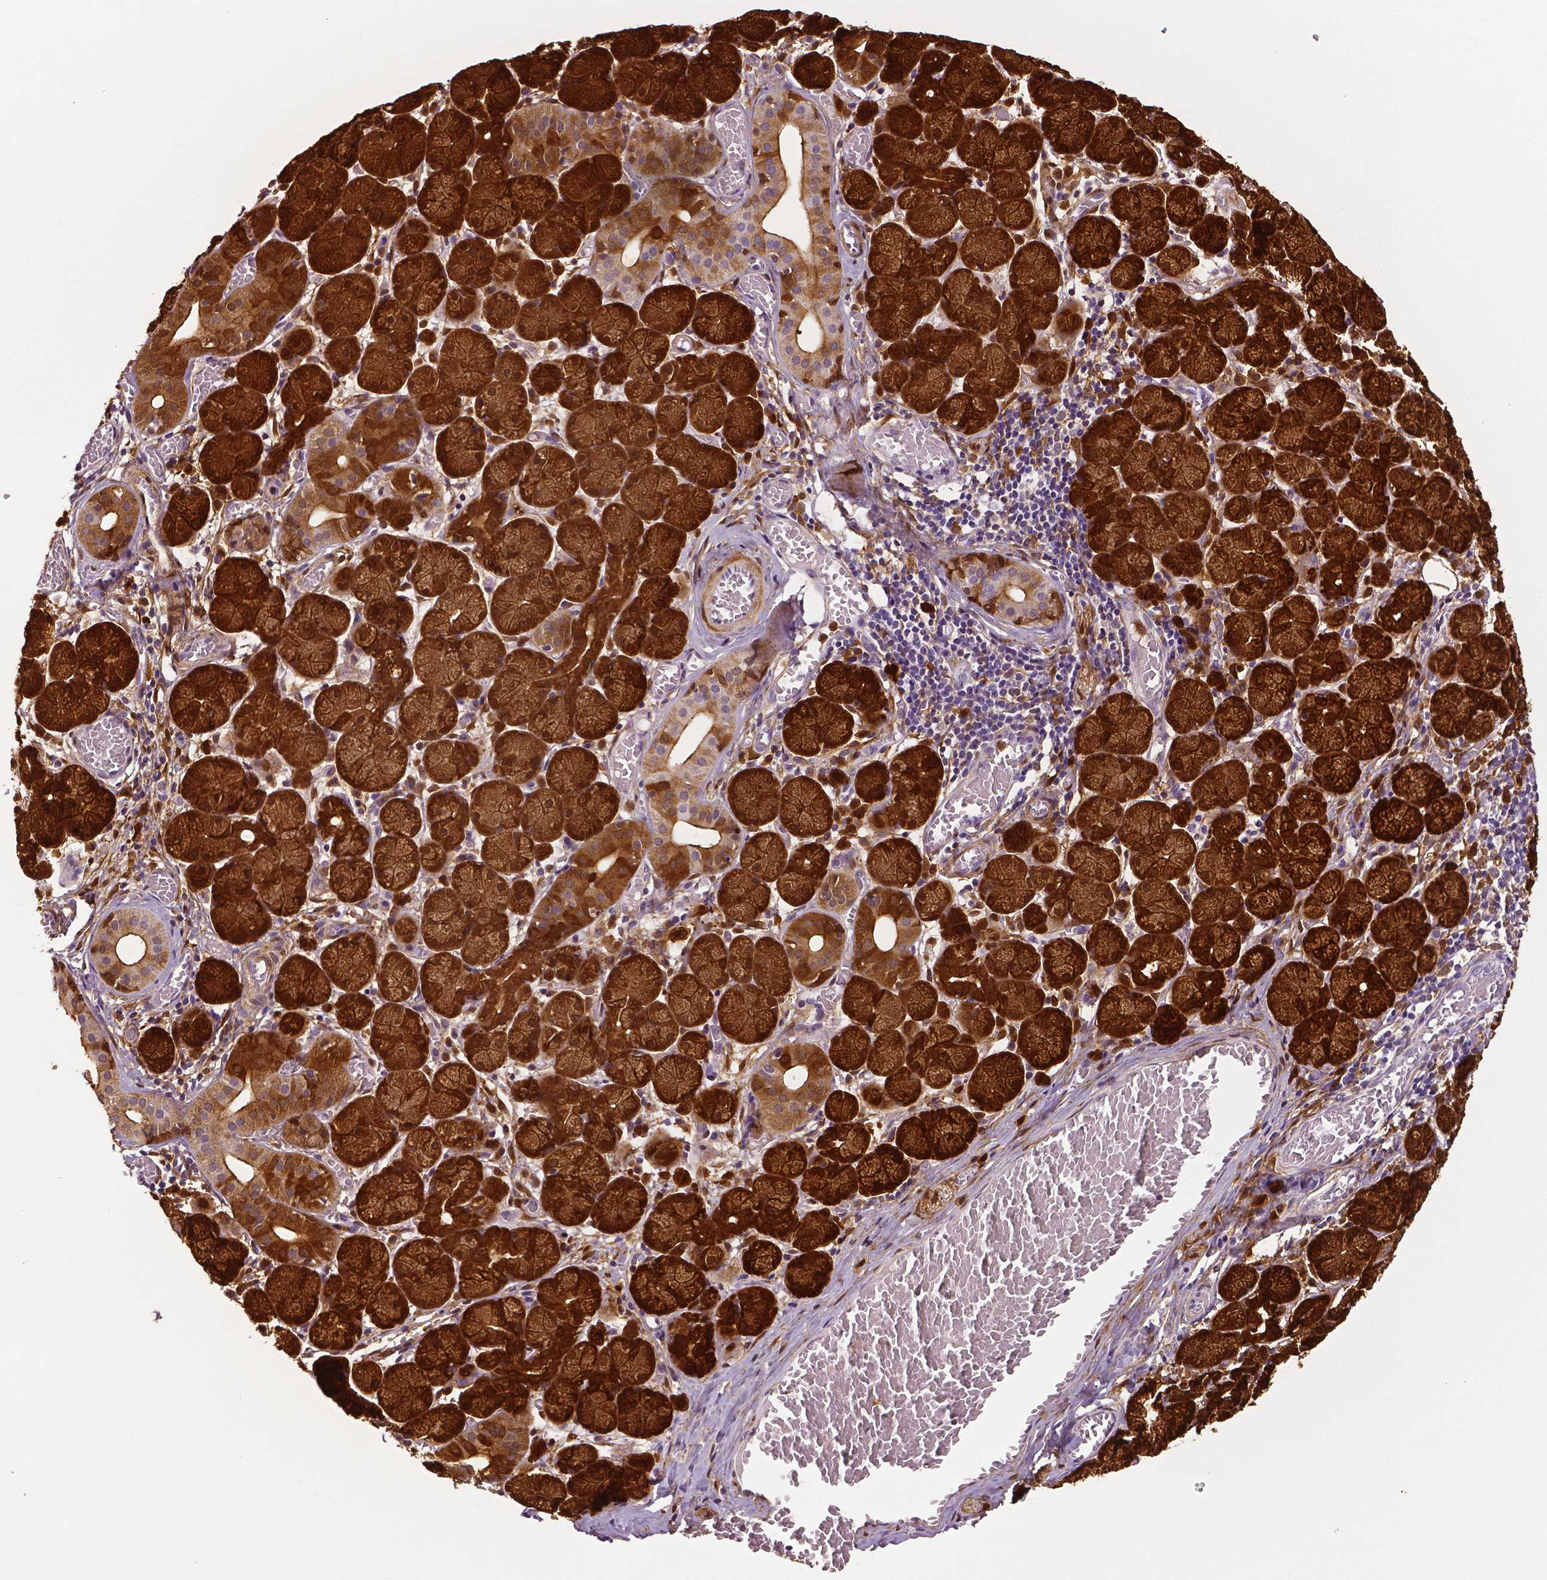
{"staining": {"intensity": "strong", "quantity": "25%-75%", "location": "cytoplasmic/membranous,nuclear"}, "tissue": "salivary gland", "cell_type": "Glandular cells", "image_type": "normal", "snomed": [{"axis": "morphology", "description": "Normal tissue, NOS"}, {"axis": "topography", "description": "Salivary gland"}, {"axis": "topography", "description": "Peripheral nerve tissue"}], "caption": "Protein expression analysis of benign human salivary gland reveals strong cytoplasmic/membranous,nuclear expression in about 25%-75% of glandular cells. (Brightfield microscopy of DAB IHC at high magnification).", "gene": "PHGDH", "patient": {"sex": "female", "age": 24}}